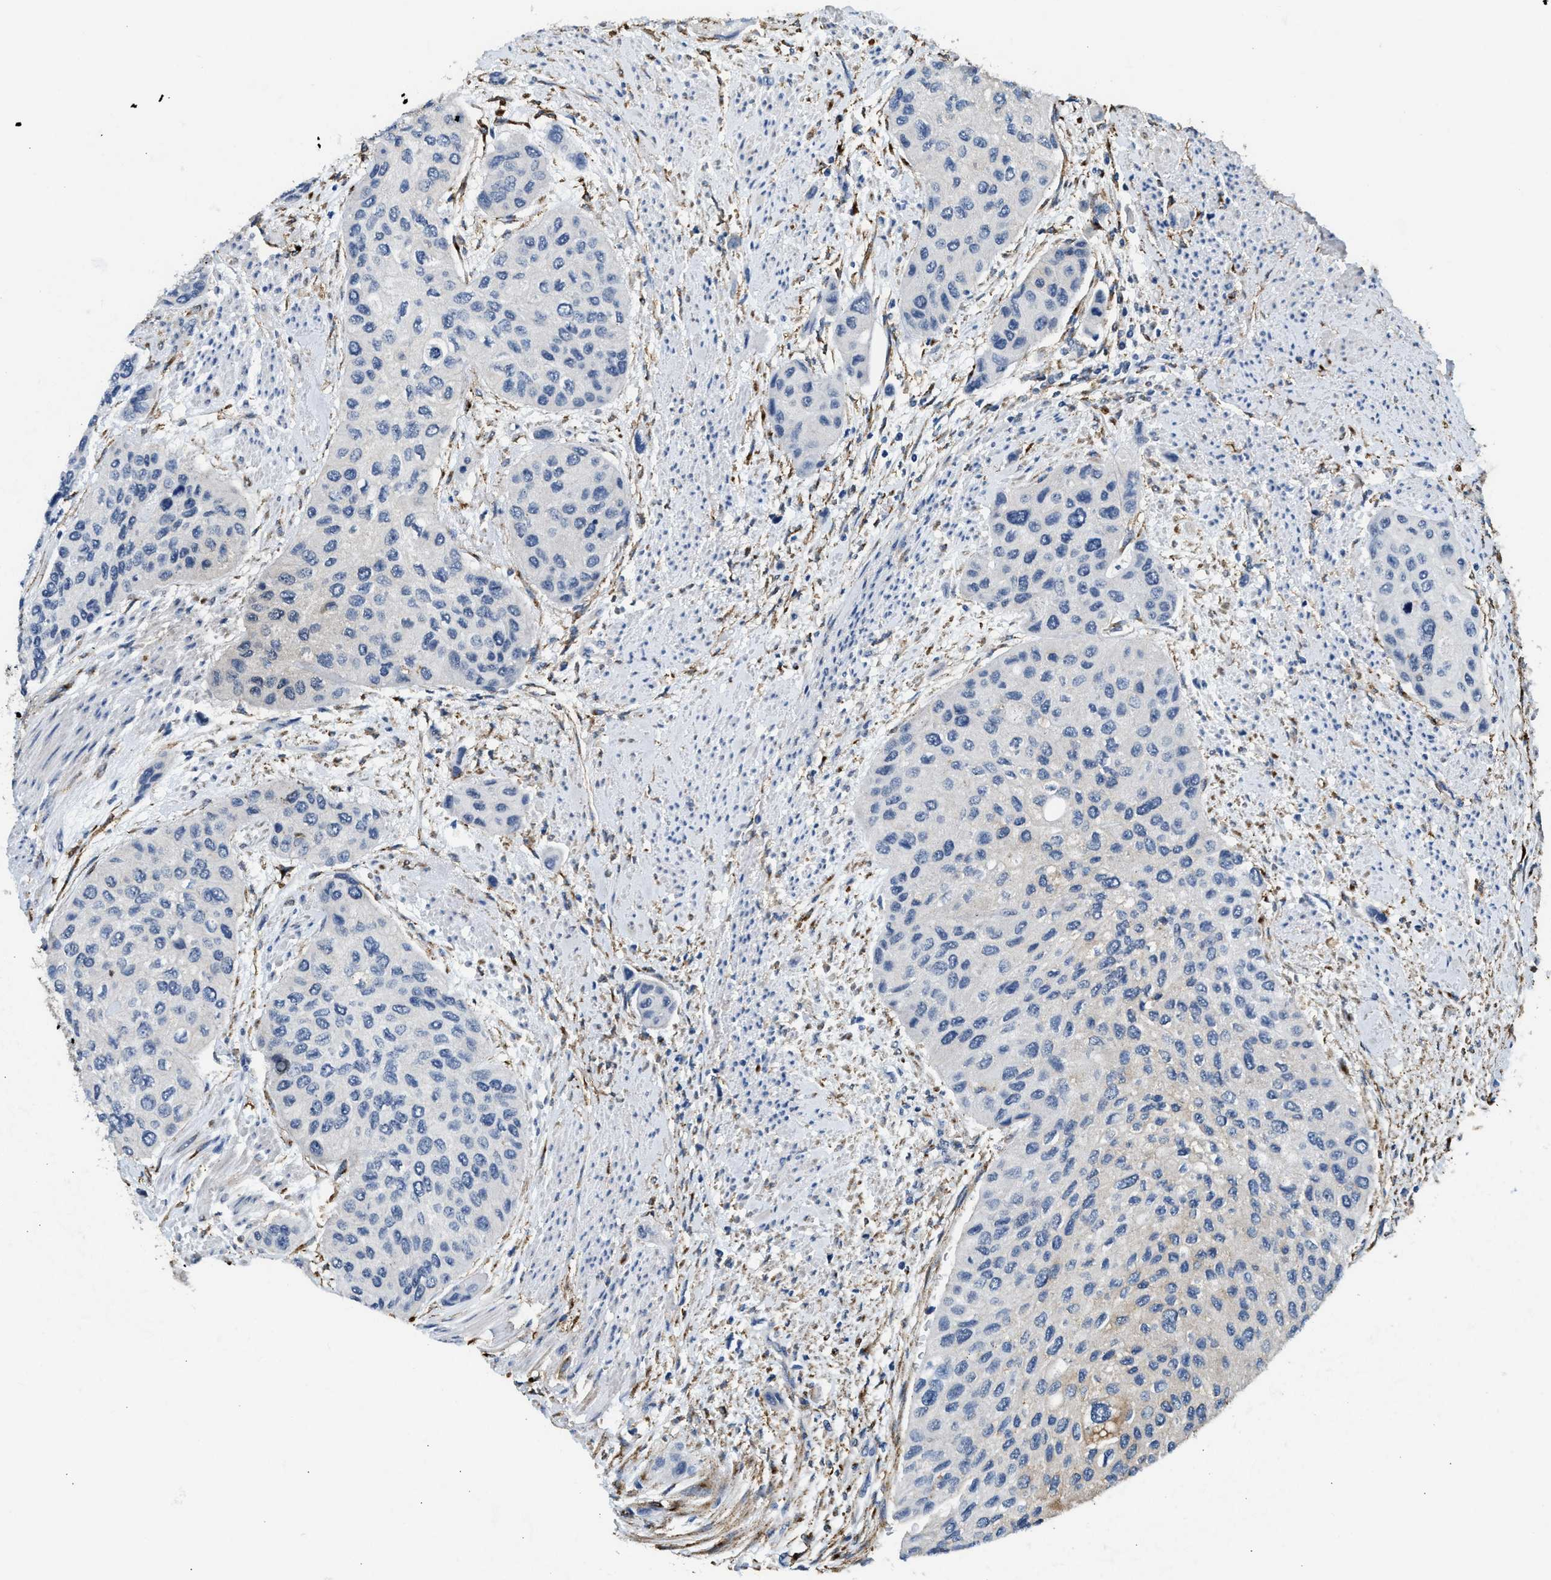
{"staining": {"intensity": "negative", "quantity": "none", "location": "none"}, "tissue": "urothelial cancer", "cell_type": "Tumor cells", "image_type": "cancer", "snomed": [{"axis": "morphology", "description": "Urothelial carcinoma, High grade"}, {"axis": "topography", "description": "Urinary bladder"}], "caption": "DAB immunohistochemical staining of urothelial carcinoma (high-grade) shows no significant expression in tumor cells. (Stains: DAB (3,3'-diaminobenzidine) IHC with hematoxylin counter stain, Microscopy: brightfield microscopy at high magnification).", "gene": "LRP1", "patient": {"sex": "female", "age": 56}}